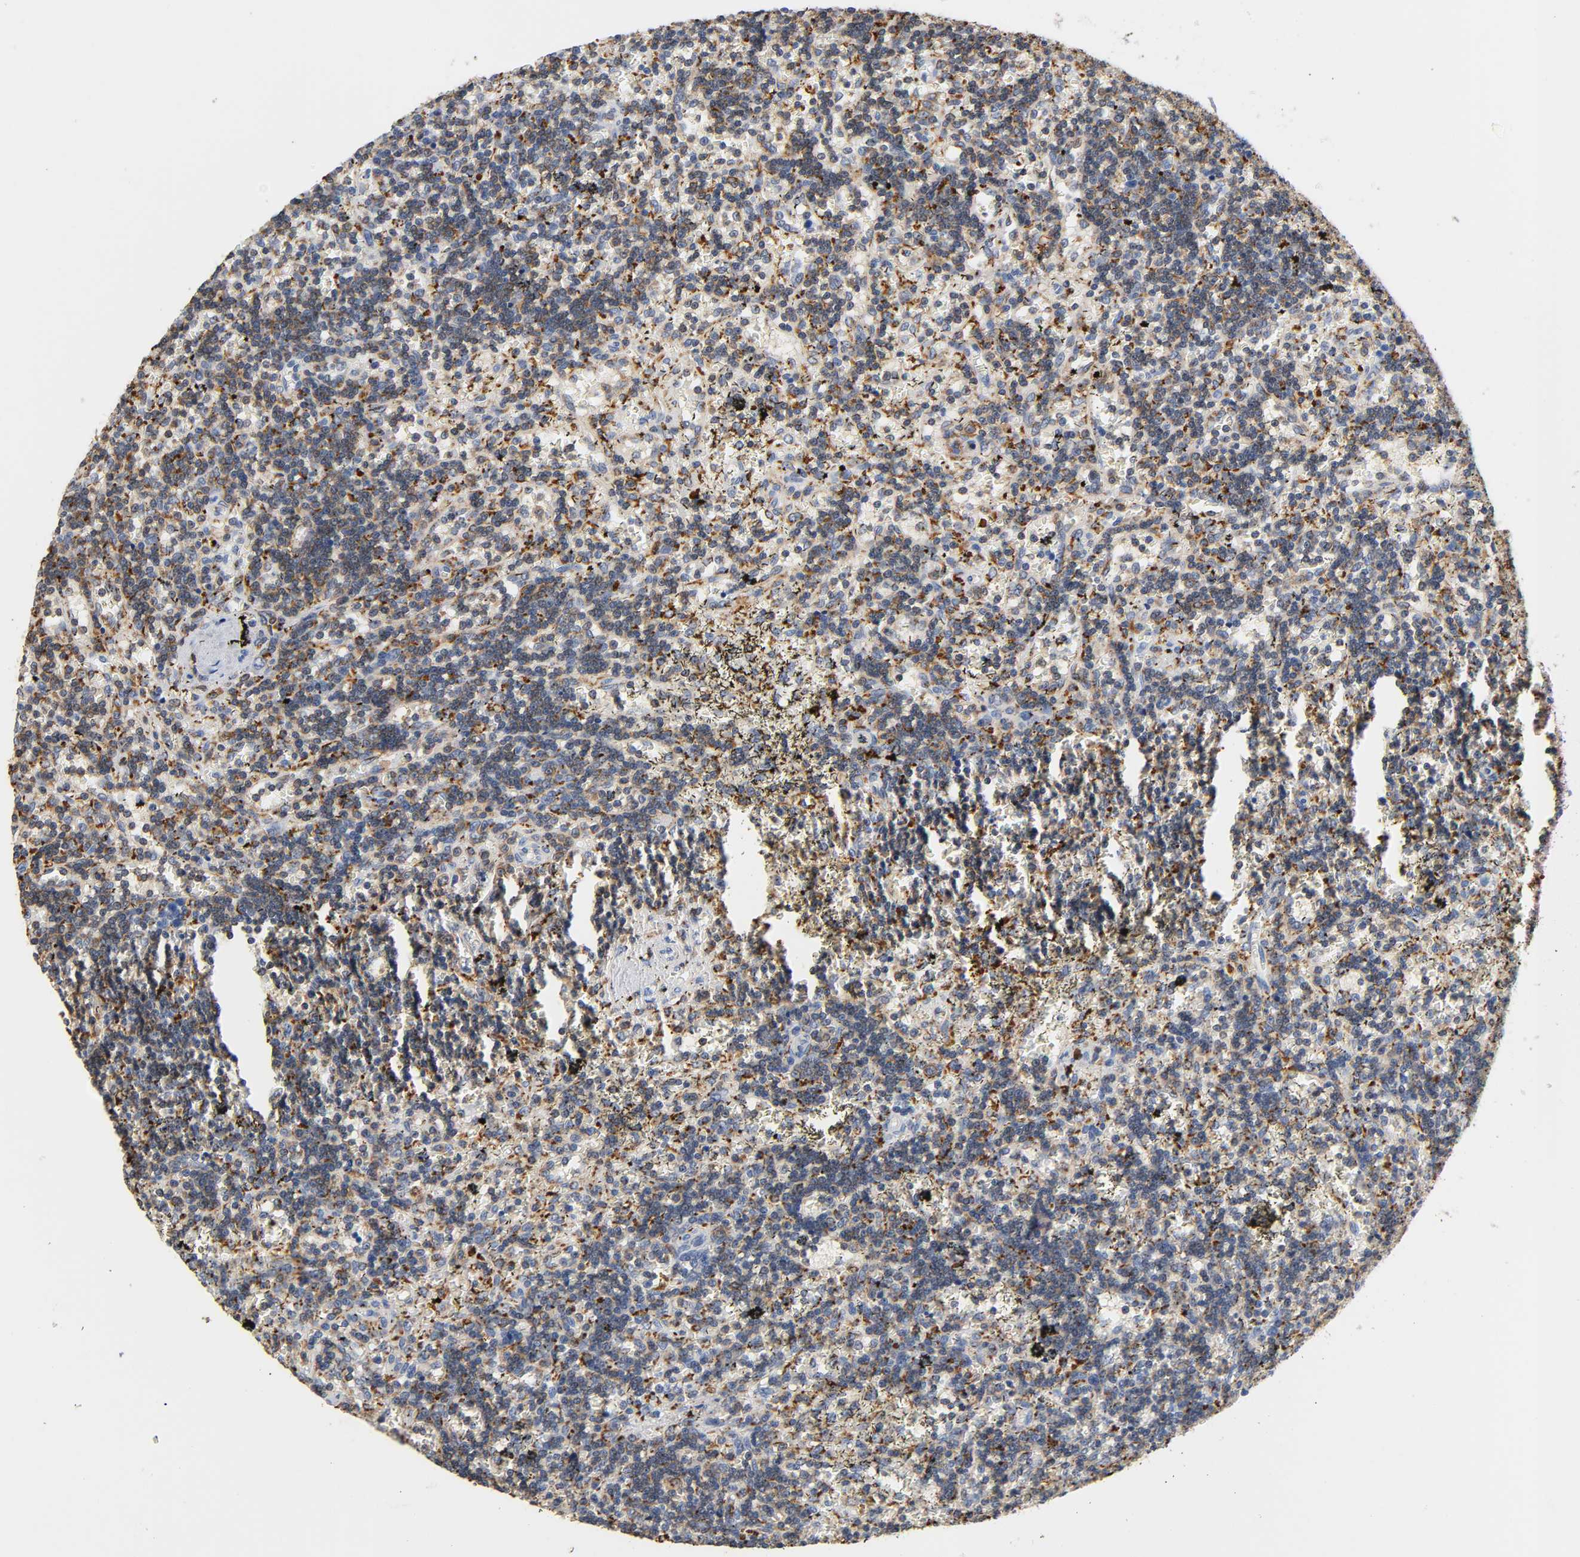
{"staining": {"intensity": "weak", "quantity": "25%-75%", "location": "cytoplasmic/membranous"}, "tissue": "lymphoma", "cell_type": "Tumor cells", "image_type": "cancer", "snomed": [{"axis": "morphology", "description": "Malignant lymphoma, non-Hodgkin's type, Low grade"}, {"axis": "topography", "description": "Spleen"}], "caption": "Lymphoma tissue demonstrates weak cytoplasmic/membranous positivity in about 25%-75% of tumor cells, visualized by immunohistochemistry.", "gene": "UCKL1", "patient": {"sex": "male", "age": 60}}